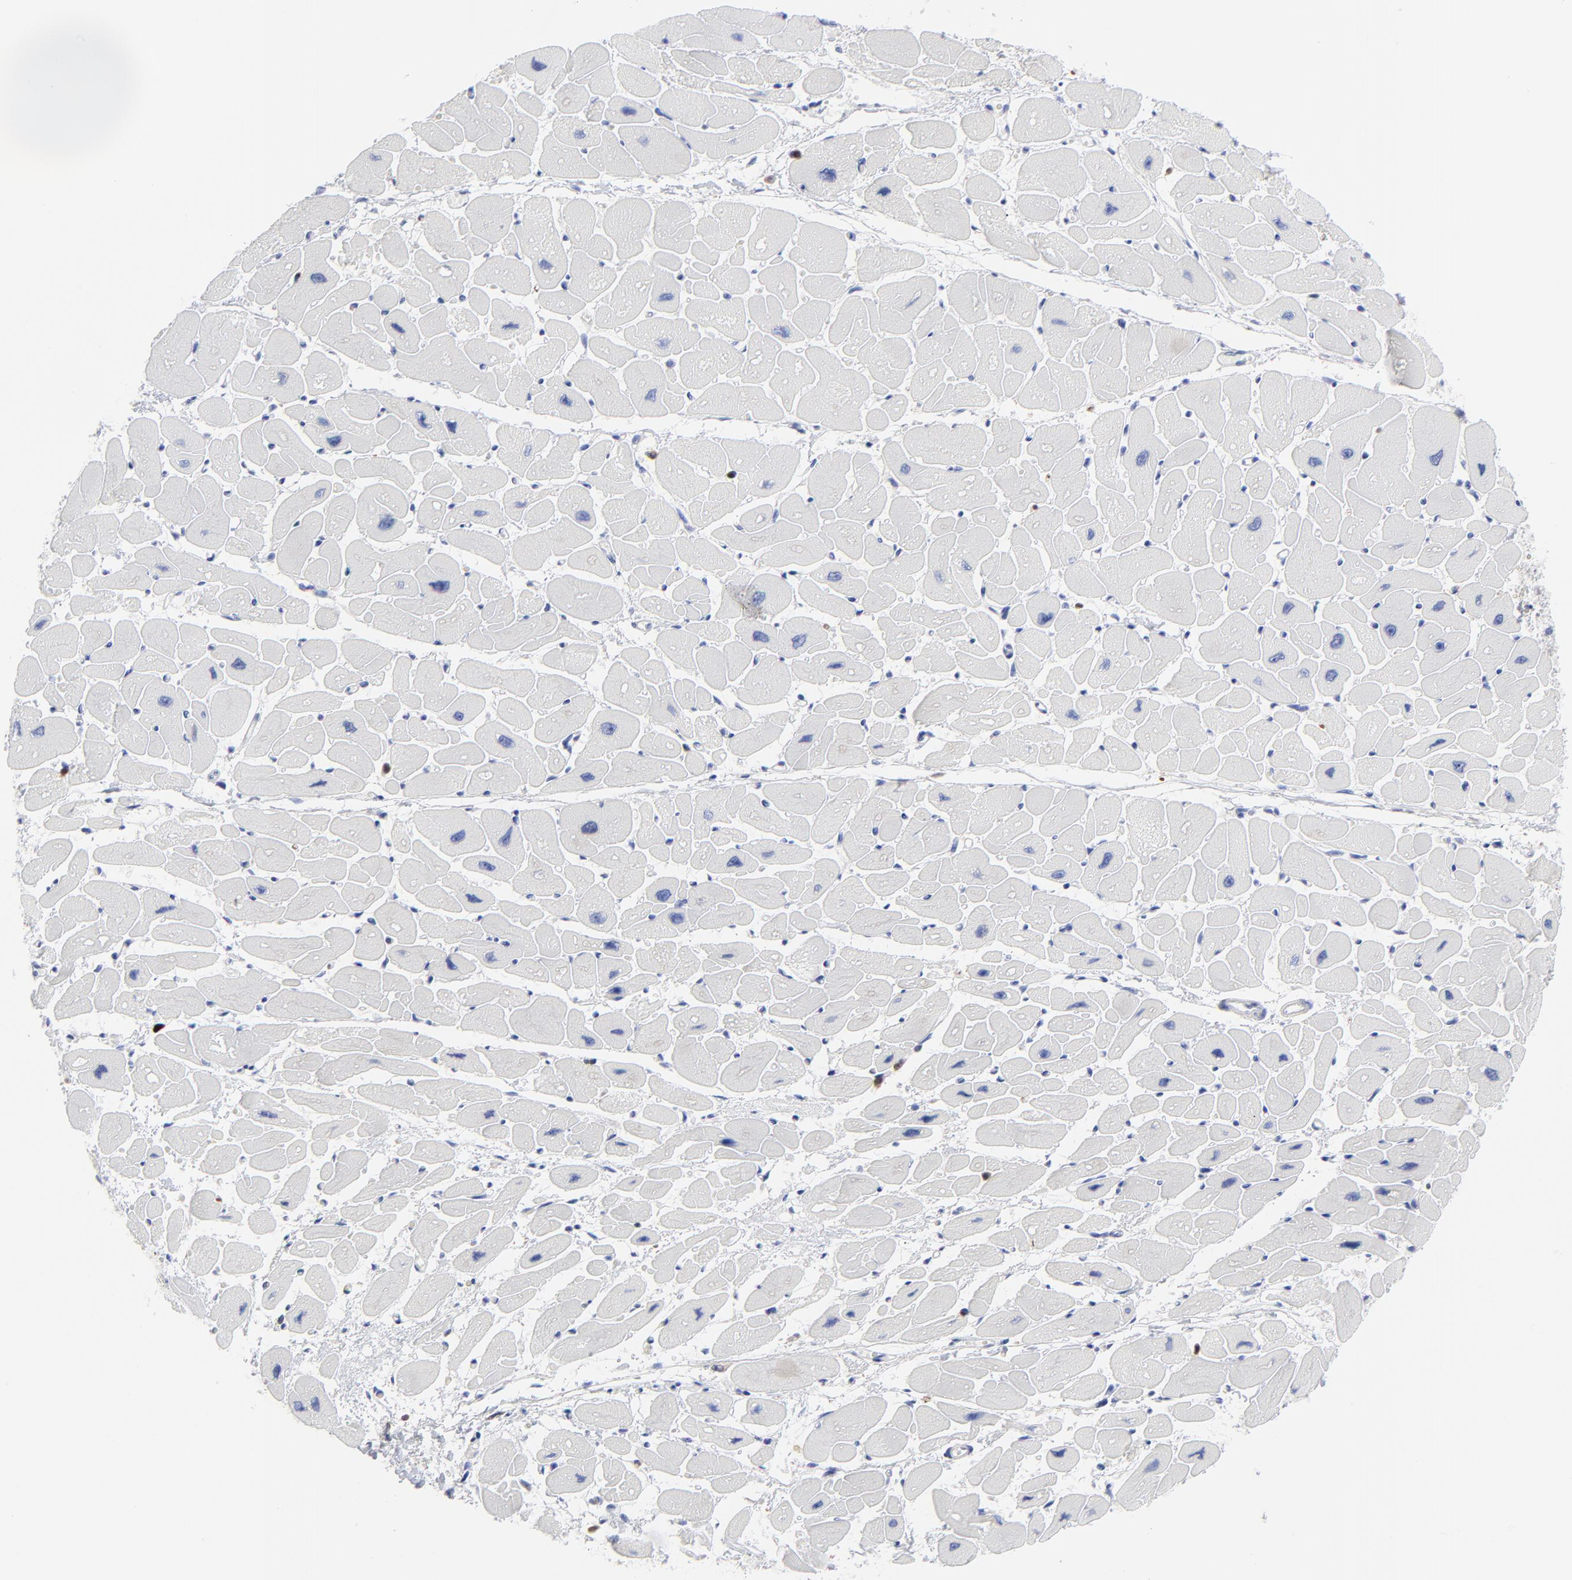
{"staining": {"intensity": "negative", "quantity": "none", "location": "none"}, "tissue": "heart muscle", "cell_type": "Cardiomyocytes", "image_type": "normal", "snomed": [{"axis": "morphology", "description": "Normal tissue, NOS"}, {"axis": "topography", "description": "Heart"}], "caption": "DAB immunohistochemical staining of unremarkable heart muscle demonstrates no significant positivity in cardiomyocytes. Nuclei are stained in blue.", "gene": "TBXT", "patient": {"sex": "female", "age": 54}}